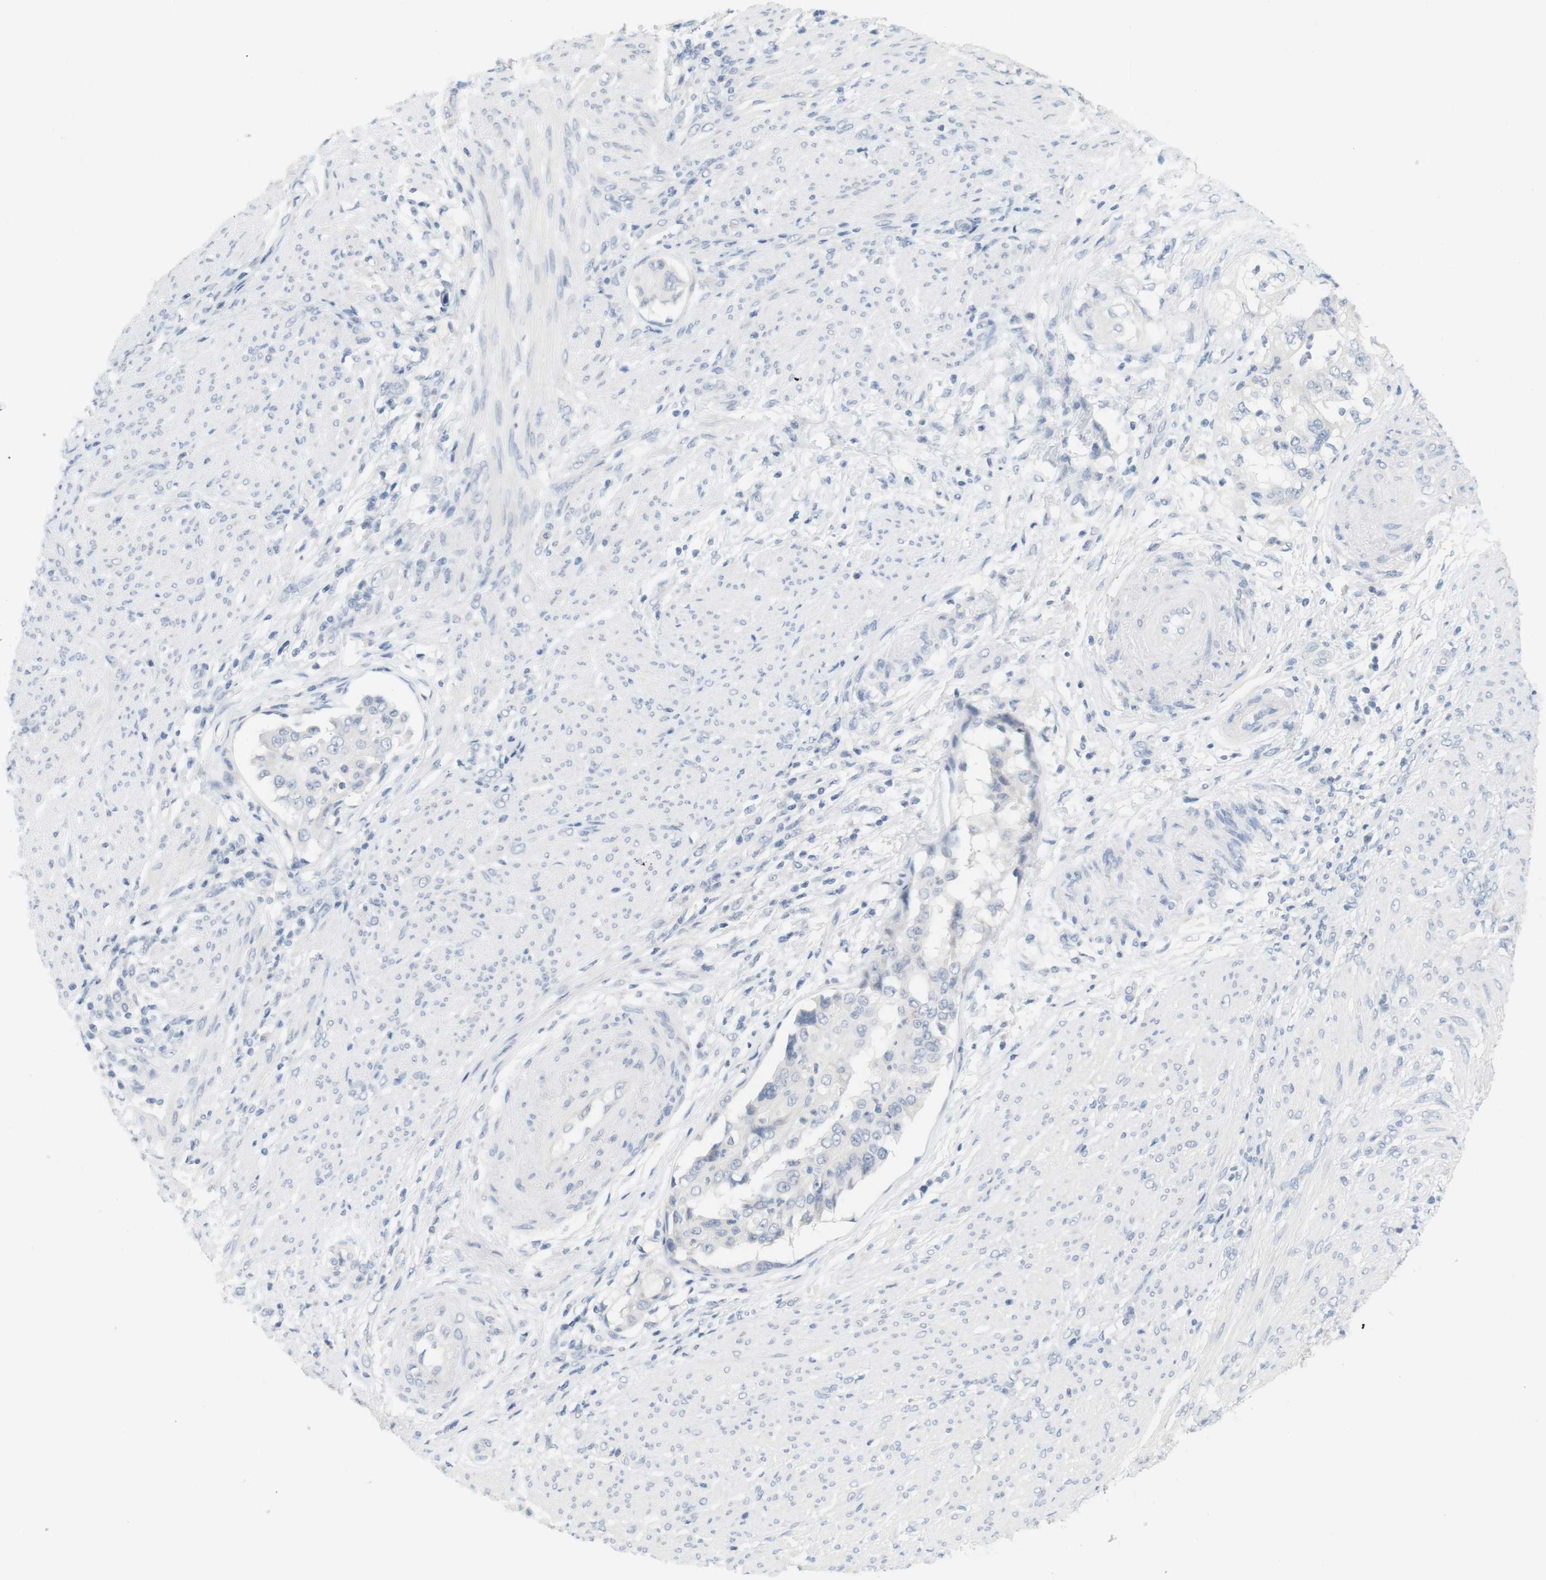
{"staining": {"intensity": "negative", "quantity": "none", "location": "none"}, "tissue": "endometrial cancer", "cell_type": "Tumor cells", "image_type": "cancer", "snomed": [{"axis": "morphology", "description": "Adenocarcinoma, NOS"}, {"axis": "topography", "description": "Endometrium"}], "caption": "IHC of human endometrial cancer (adenocarcinoma) demonstrates no staining in tumor cells.", "gene": "OPRM1", "patient": {"sex": "female", "age": 85}}